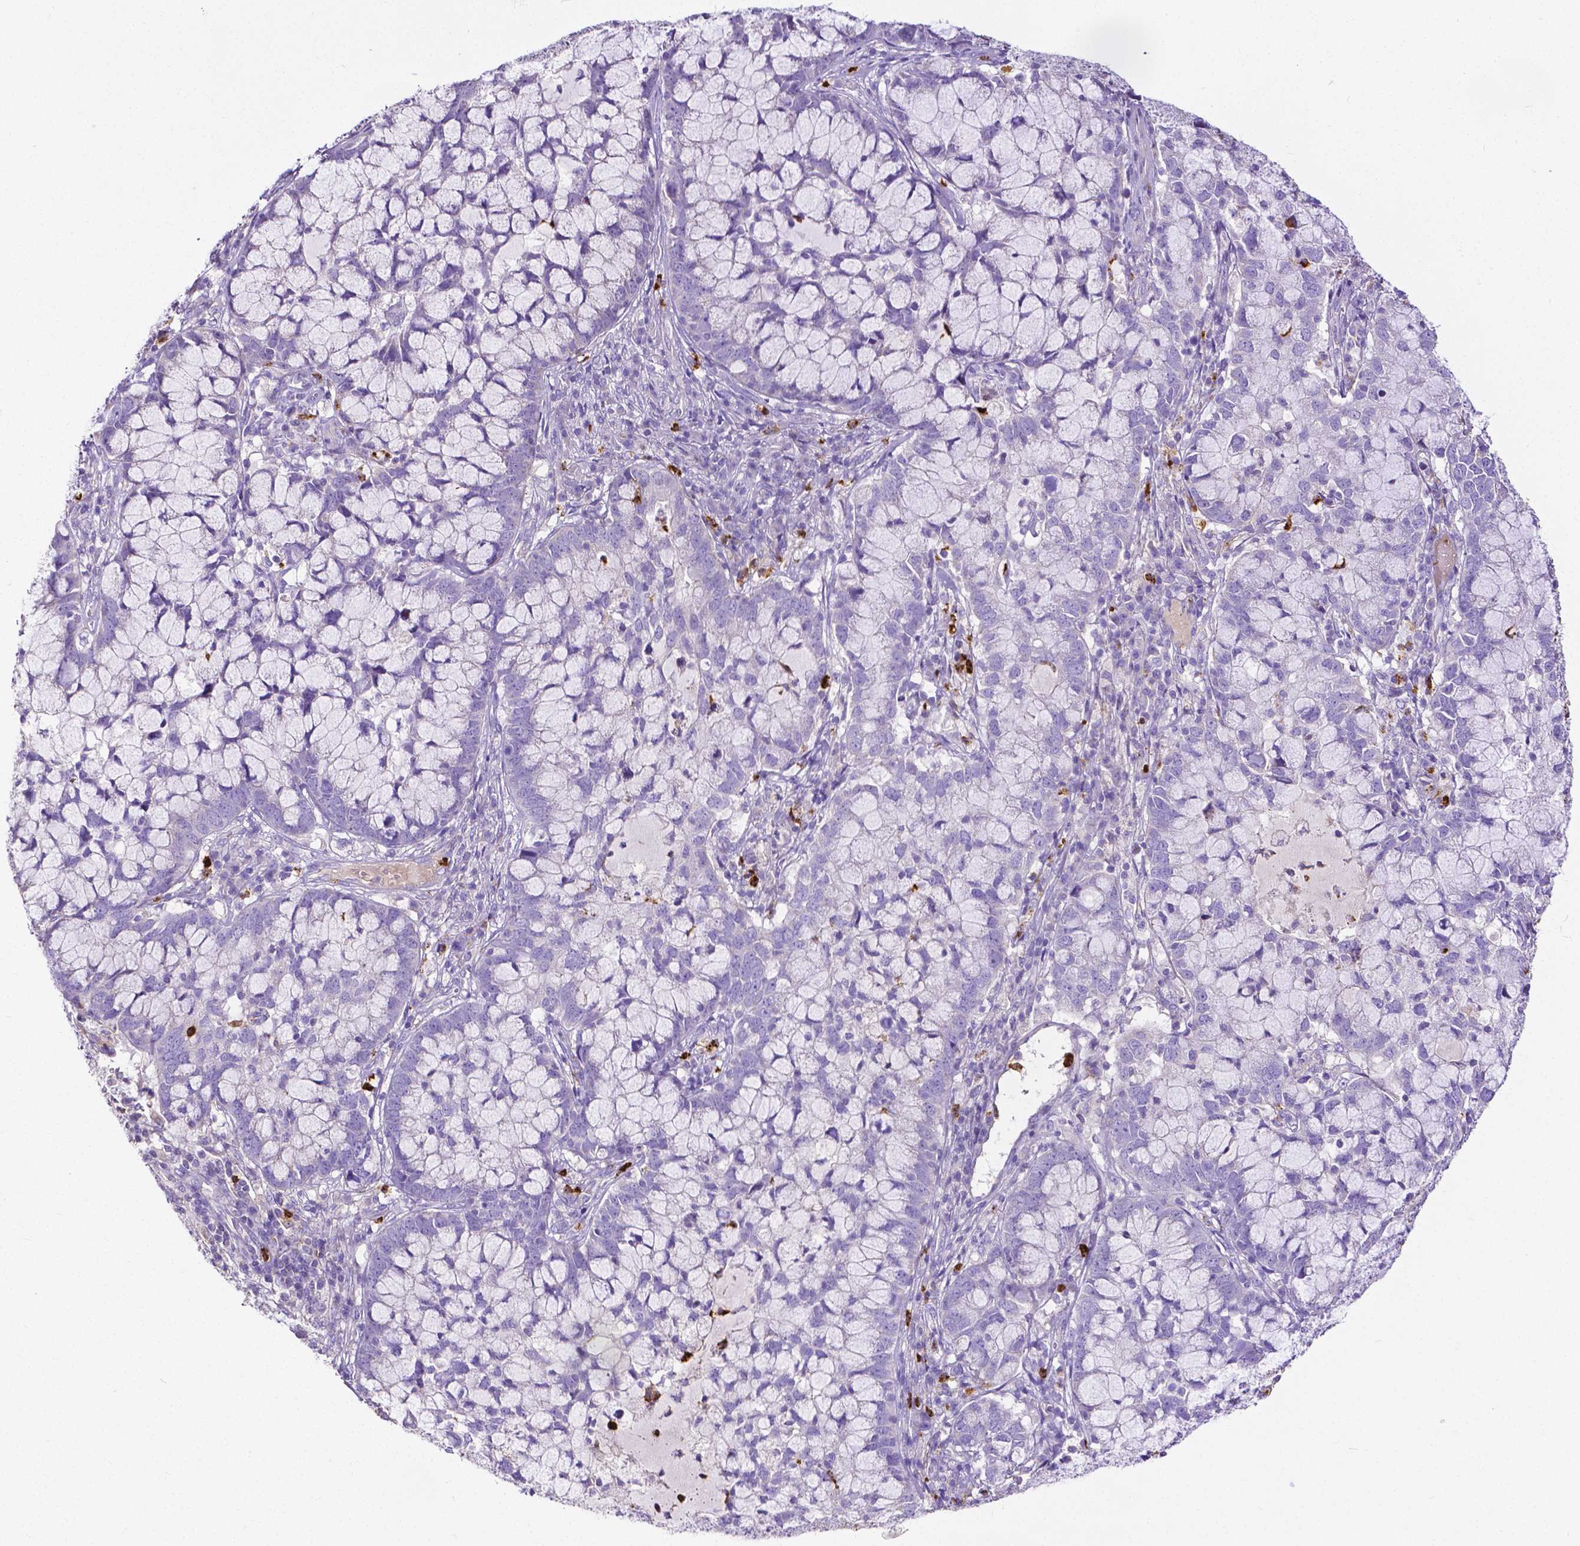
{"staining": {"intensity": "negative", "quantity": "none", "location": "none"}, "tissue": "cervical cancer", "cell_type": "Tumor cells", "image_type": "cancer", "snomed": [{"axis": "morphology", "description": "Adenocarcinoma, NOS"}, {"axis": "topography", "description": "Cervix"}], "caption": "Cervical cancer (adenocarcinoma) stained for a protein using immunohistochemistry reveals no staining tumor cells.", "gene": "MMP9", "patient": {"sex": "female", "age": 40}}